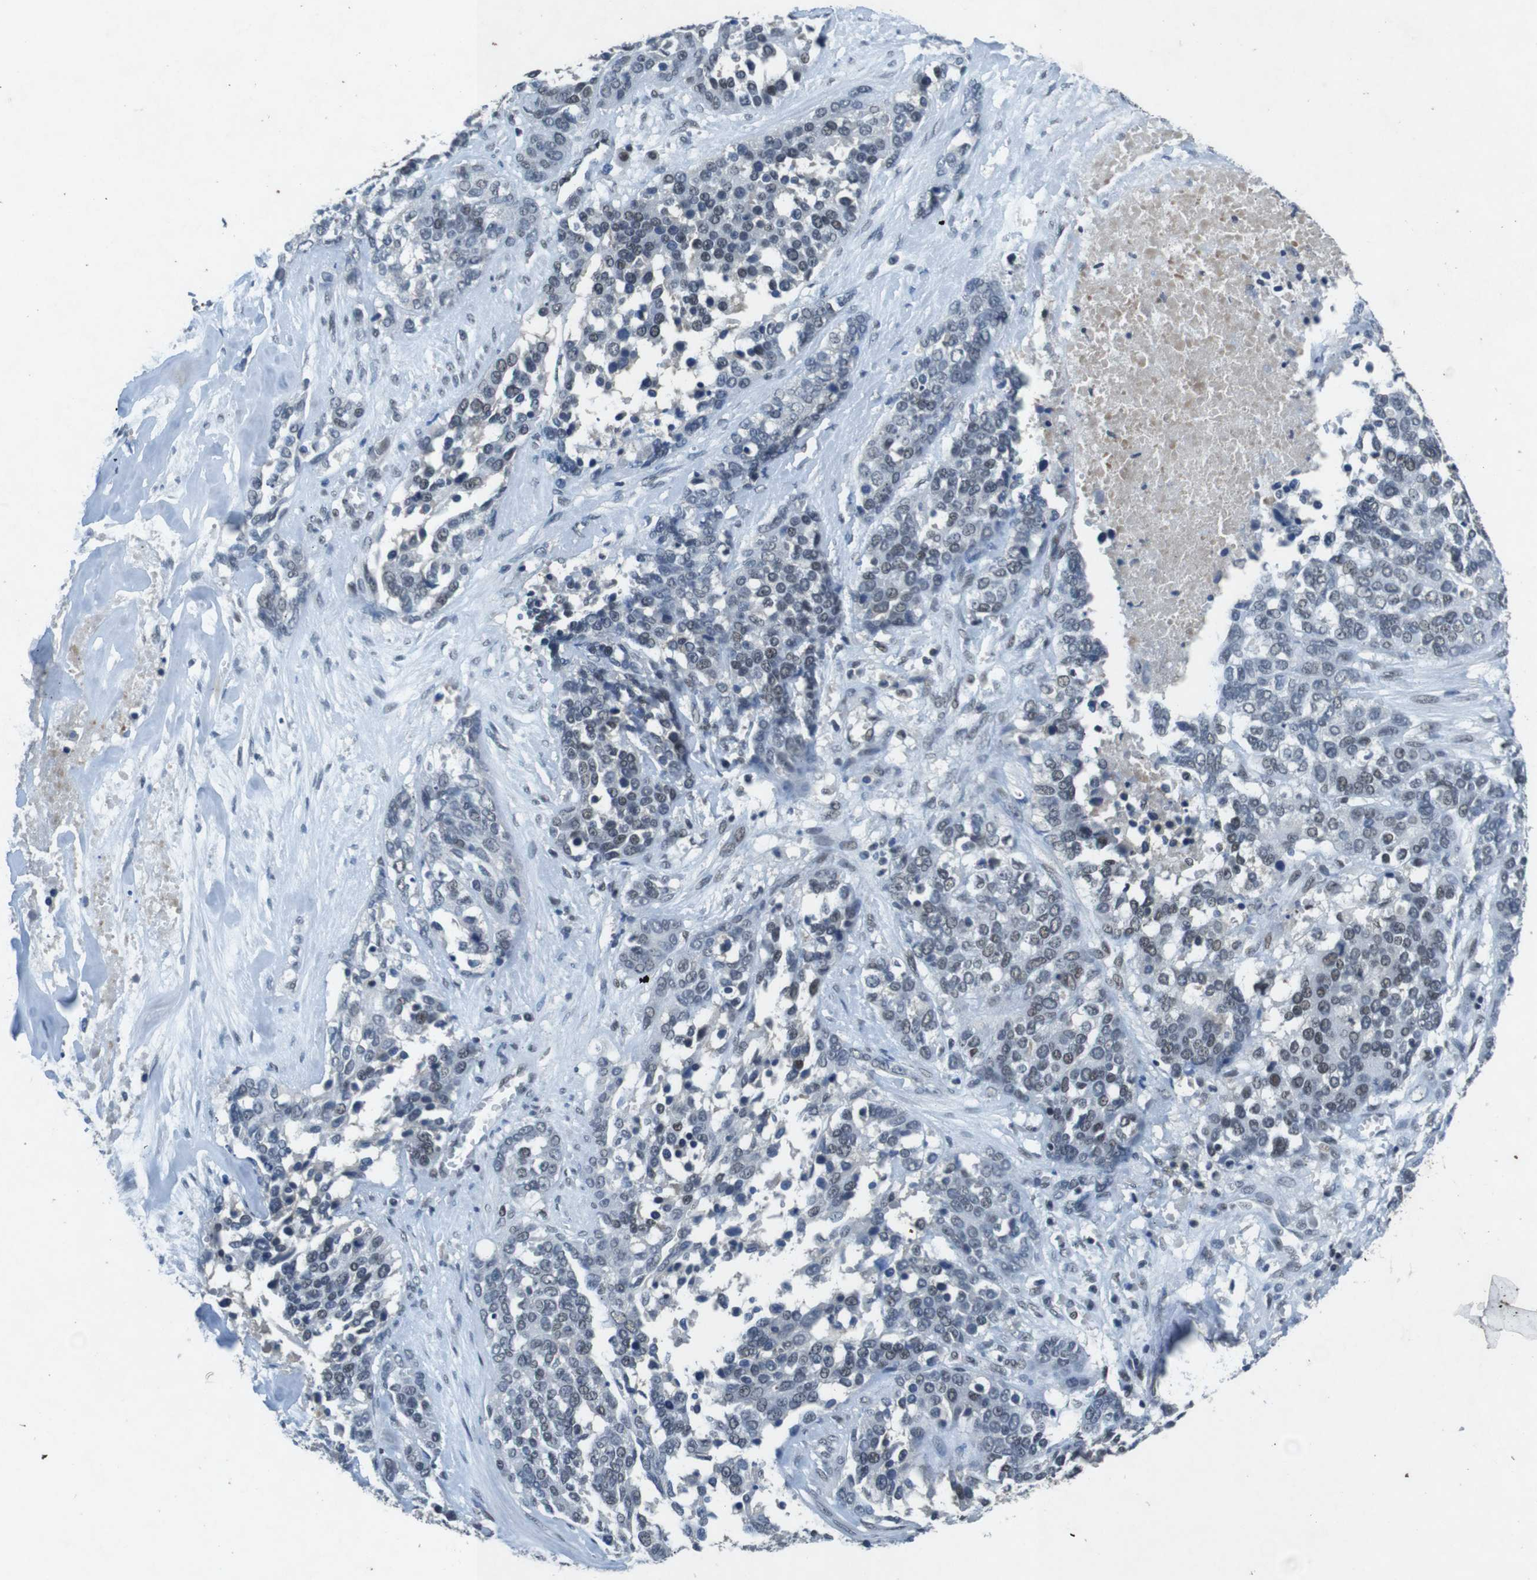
{"staining": {"intensity": "weak", "quantity": "<25%", "location": "nuclear"}, "tissue": "ovarian cancer", "cell_type": "Tumor cells", "image_type": "cancer", "snomed": [{"axis": "morphology", "description": "Cystadenocarcinoma, serous, NOS"}, {"axis": "topography", "description": "Ovary"}], "caption": "Immunohistochemistry (IHC) histopathology image of neoplastic tissue: ovarian cancer (serous cystadenocarcinoma) stained with DAB shows no significant protein positivity in tumor cells. (Brightfield microscopy of DAB (3,3'-diaminobenzidine) immunohistochemistry at high magnification).", "gene": "USP7", "patient": {"sex": "female", "age": 44}}